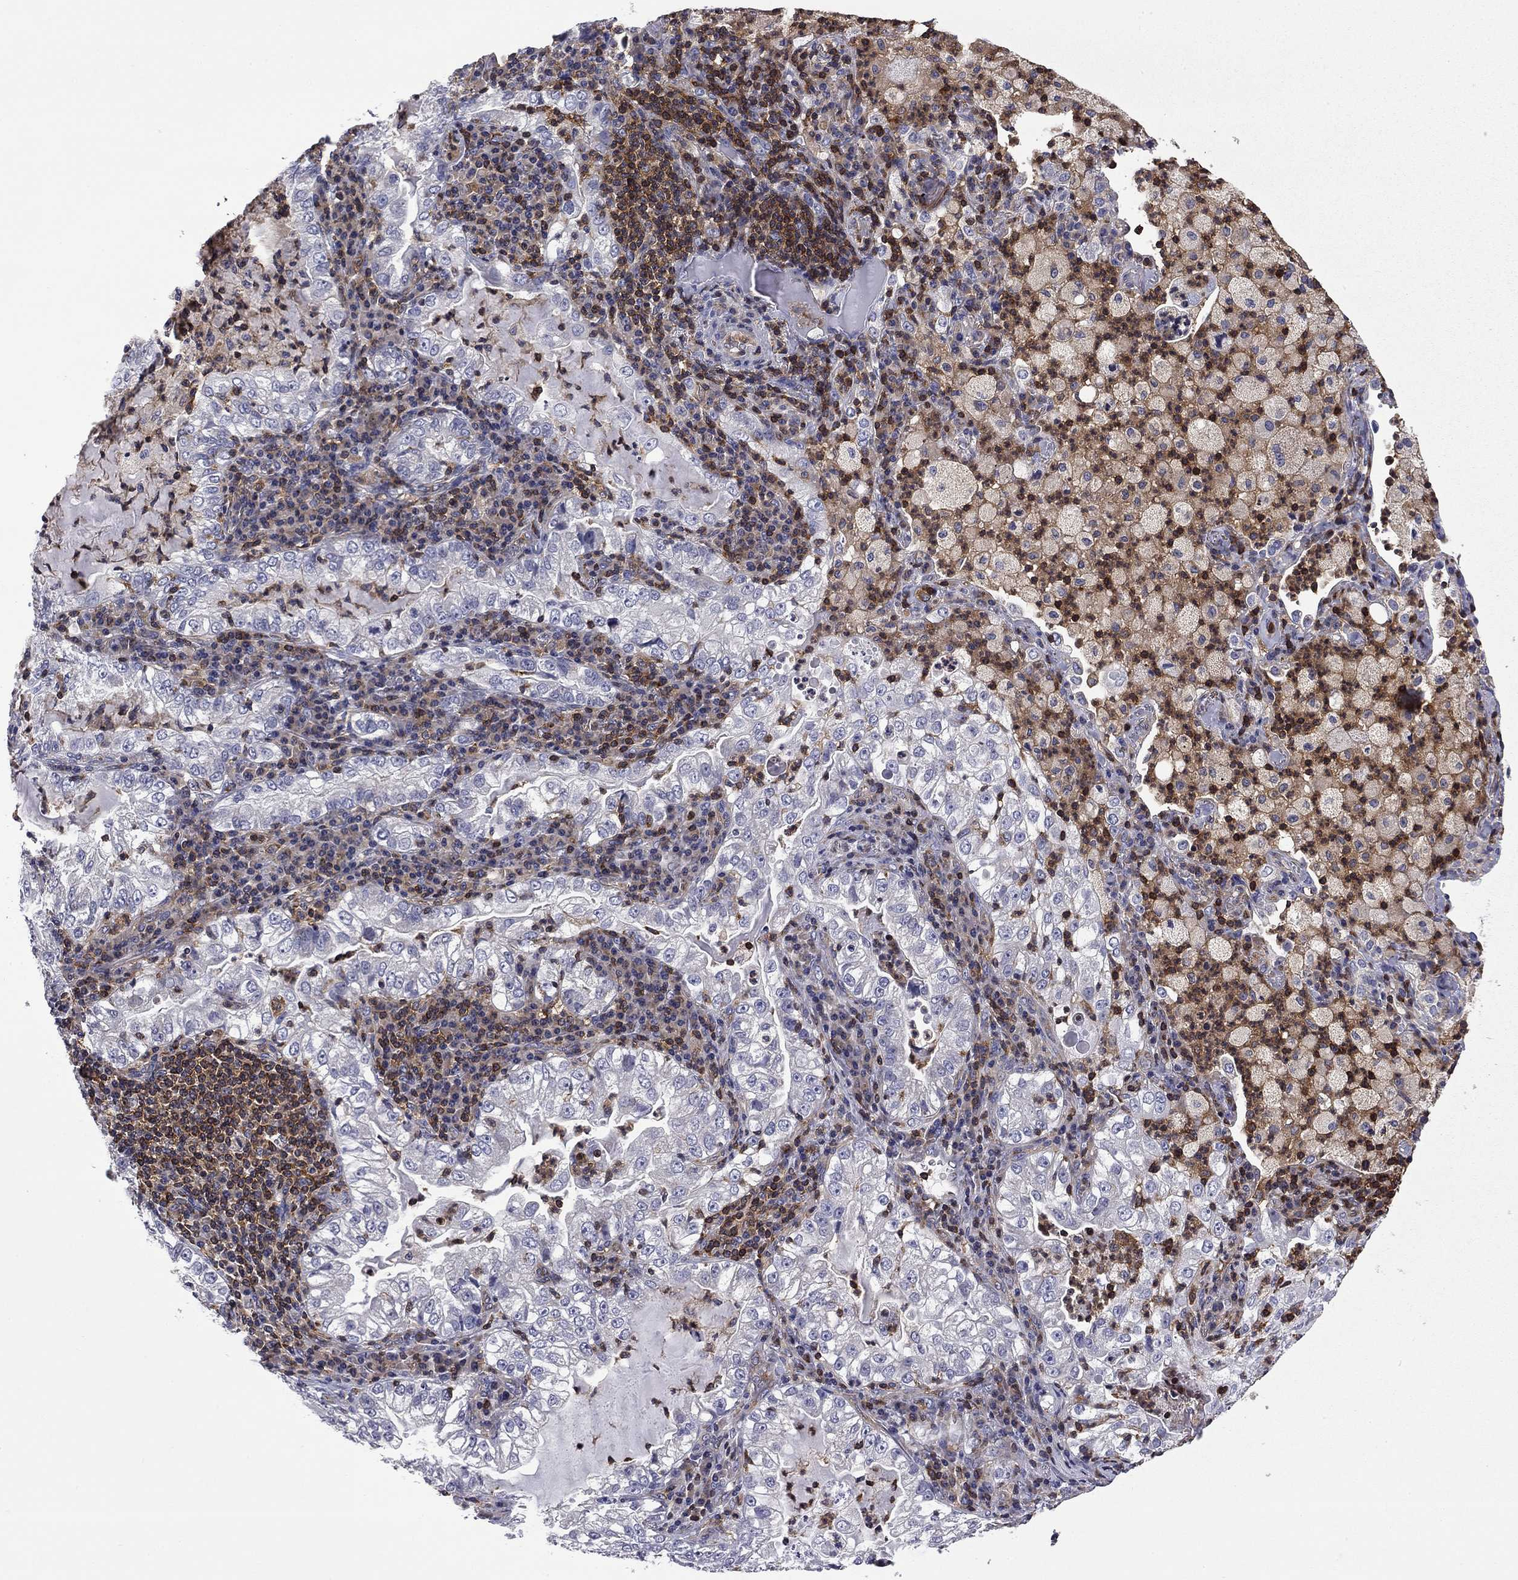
{"staining": {"intensity": "negative", "quantity": "none", "location": "none"}, "tissue": "lung cancer", "cell_type": "Tumor cells", "image_type": "cancer", "snomed": [{"axis": "morphology", "description": "Adenocarcinoma, NOS"}, {"axis": "topography", "description": "Lung"}], "caption": "Immunohistochemistry of lung cancer (adenocarcinoma) displays no expression in tumor cells.", "gene": "ARHGAP45", "patient": {"sex": "female", "age": 73}}